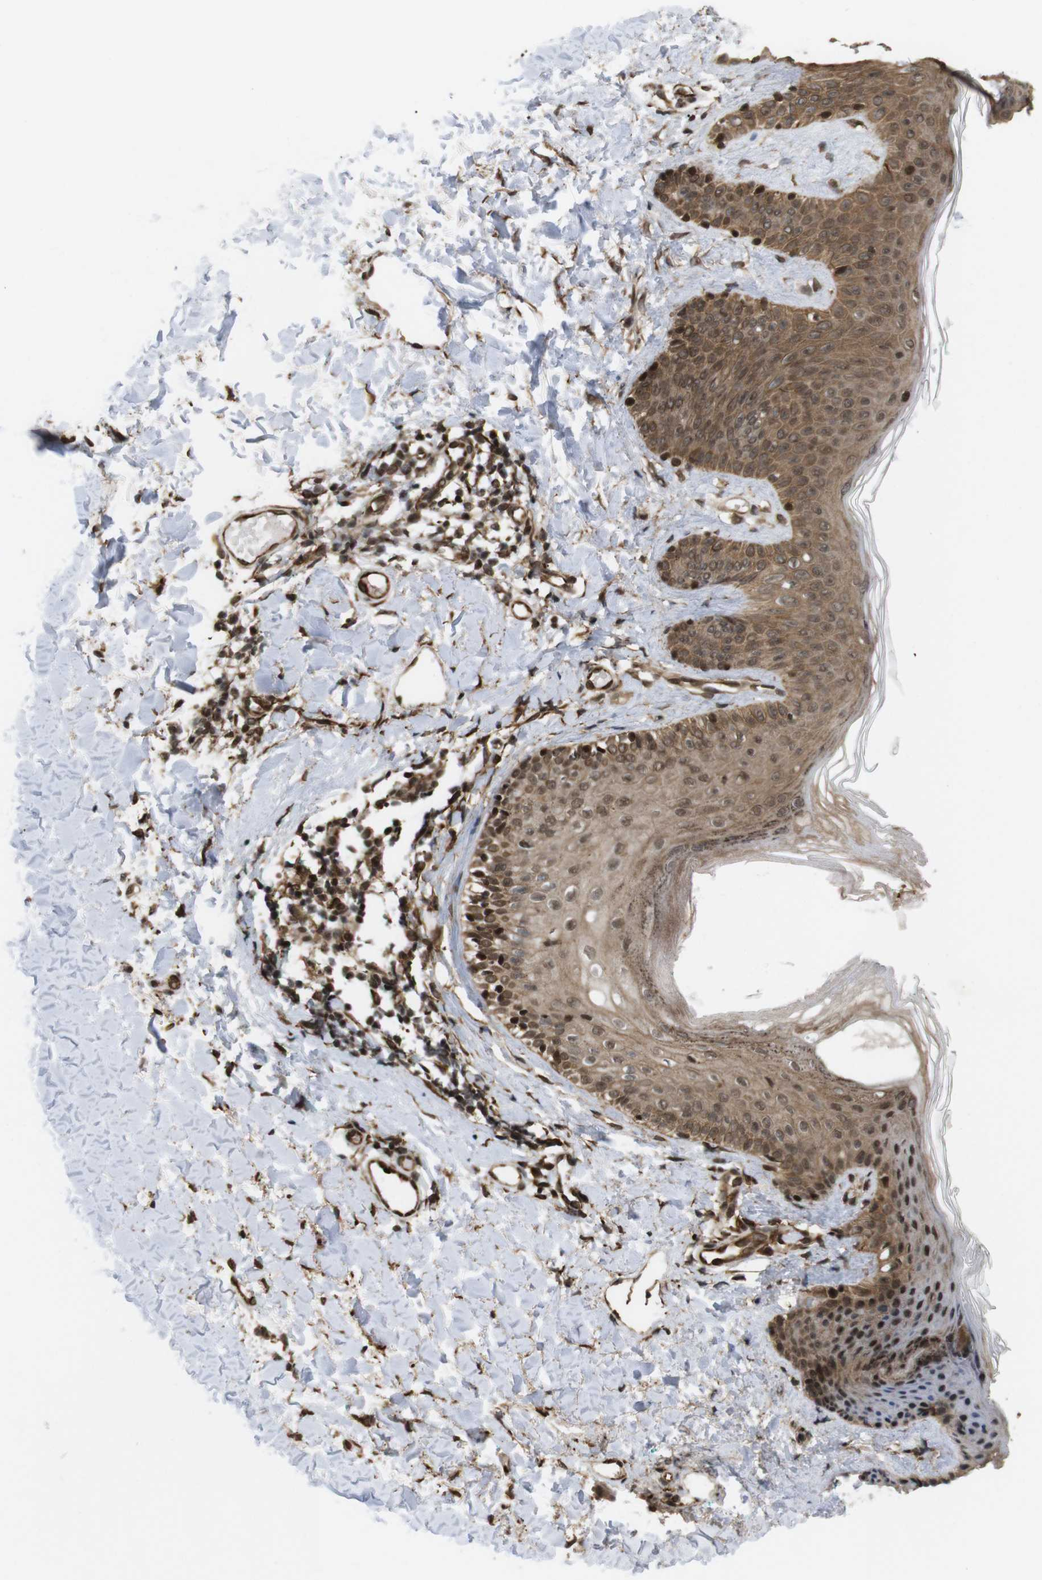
{"staining": {"intensity": "moderate", "quantity": ">75%", "location": "cytoplasmic/membranous,nuclear"}, "tissue": "skin", "cell_type": "Fibroblasts", "image_type": "normal", "snomed": [{"axis": "morphology", "description": "Normal tissue, NOS"}, {"axis": "topography", "description": "Skin"}], "caption": "This photomicrograph shows immunohistochemistry (IHC) staining of normal skin, with medium moderate cytoplasmic/membranous,nuclear expression in about >75% of fibroblasts.", "gene": "SP2", "patient": {"sex": "male", "age": 16}}